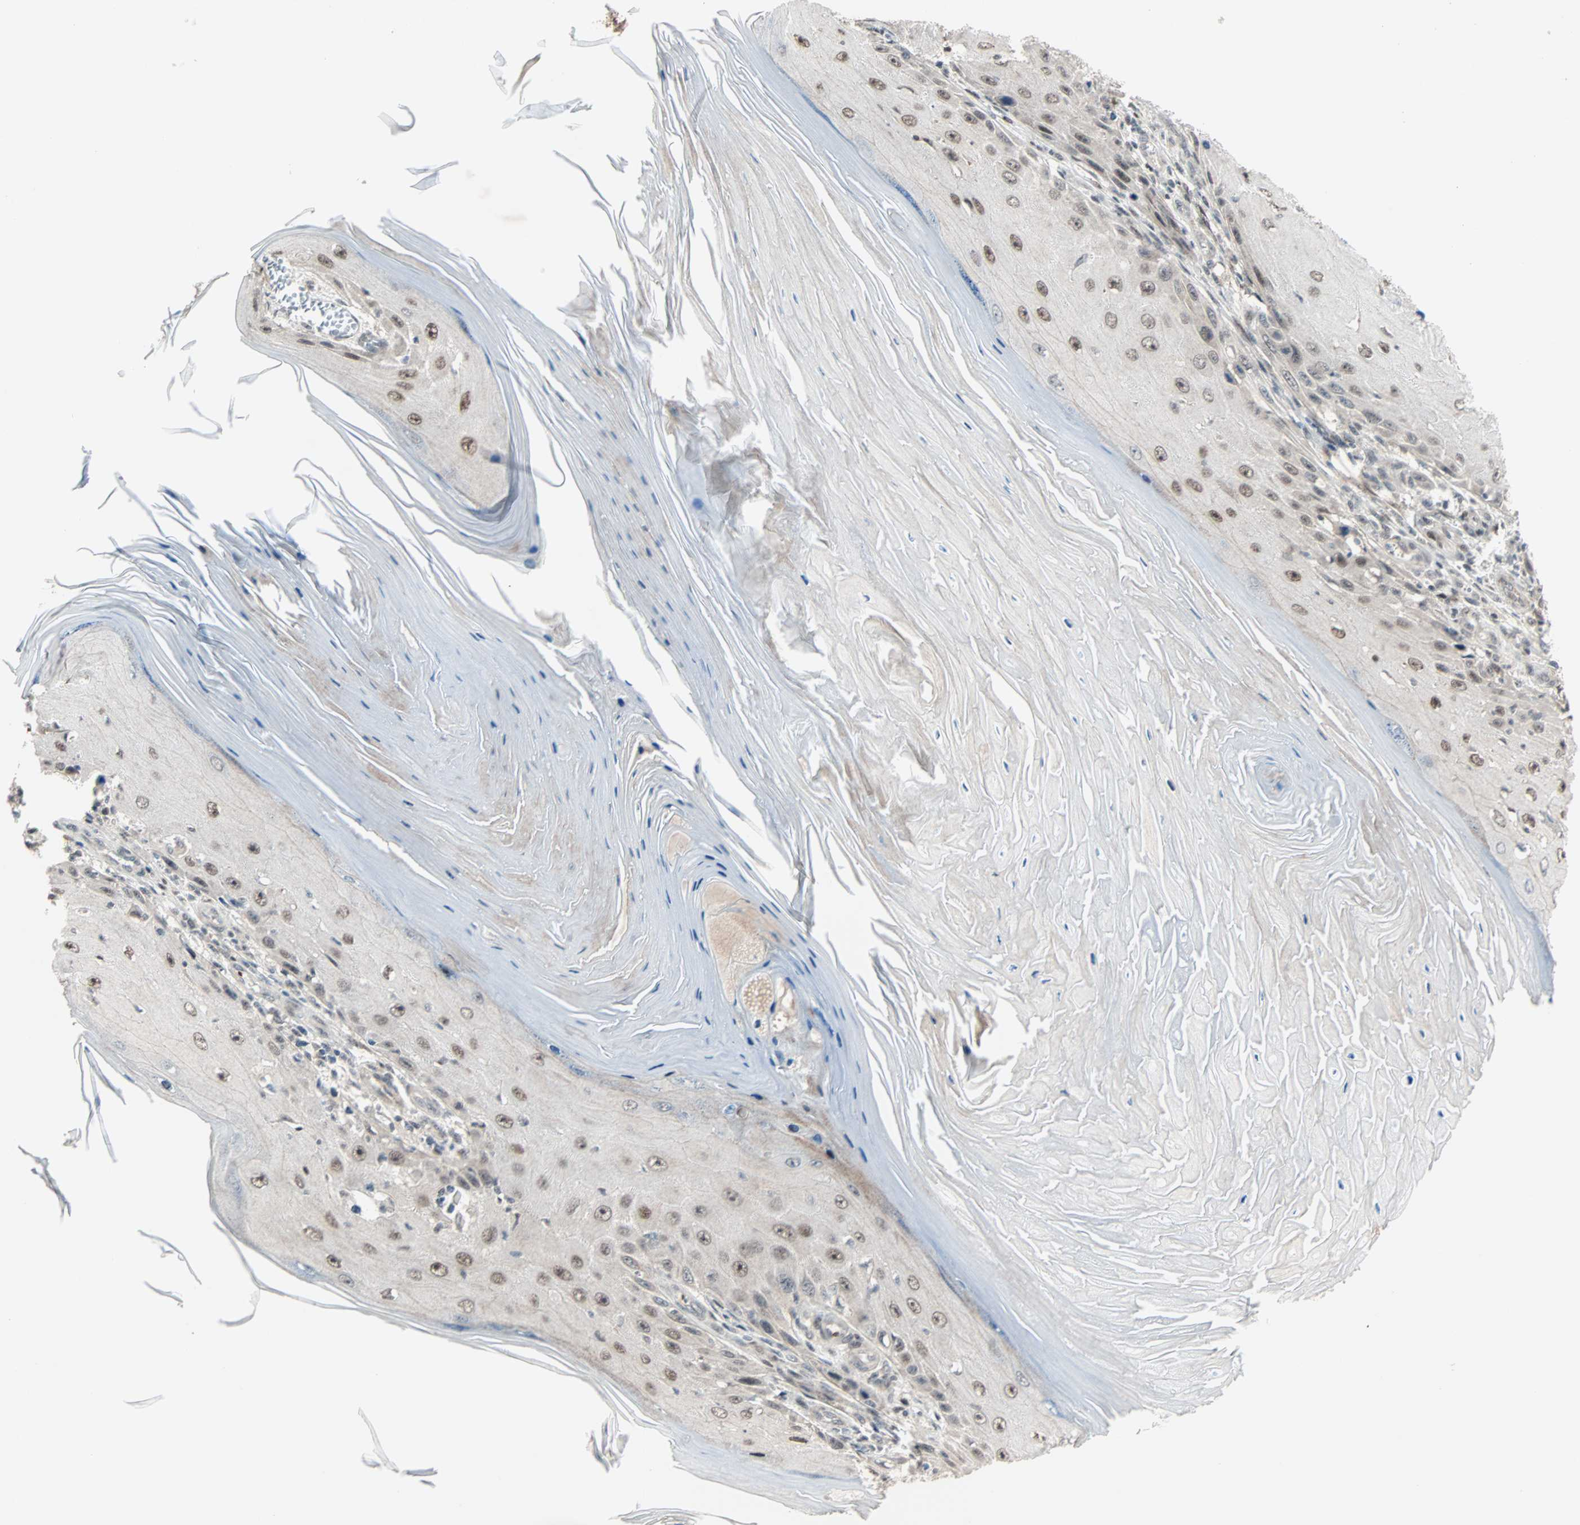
{"staining": {"intensity": "weak", "quantity": ">75%", "location": "nuclear"}, "tissue": "skin cancer", "cell_type": "Tumor cells", "image_type": "cancer", "snomed": [{"axis": "morphology", "description": "Squamous cell carcinoma, NOS"}, {"axis": "topography", "description": "Skin"}], "caption": "There is low levels of weak nuclear staining in tumor cells of skin squamous cell carcinoma, as demonstrated by immunohistochemical staining (brown color).", "gene": "CBX4", "patient": {"sex": "female", "age": 73}}